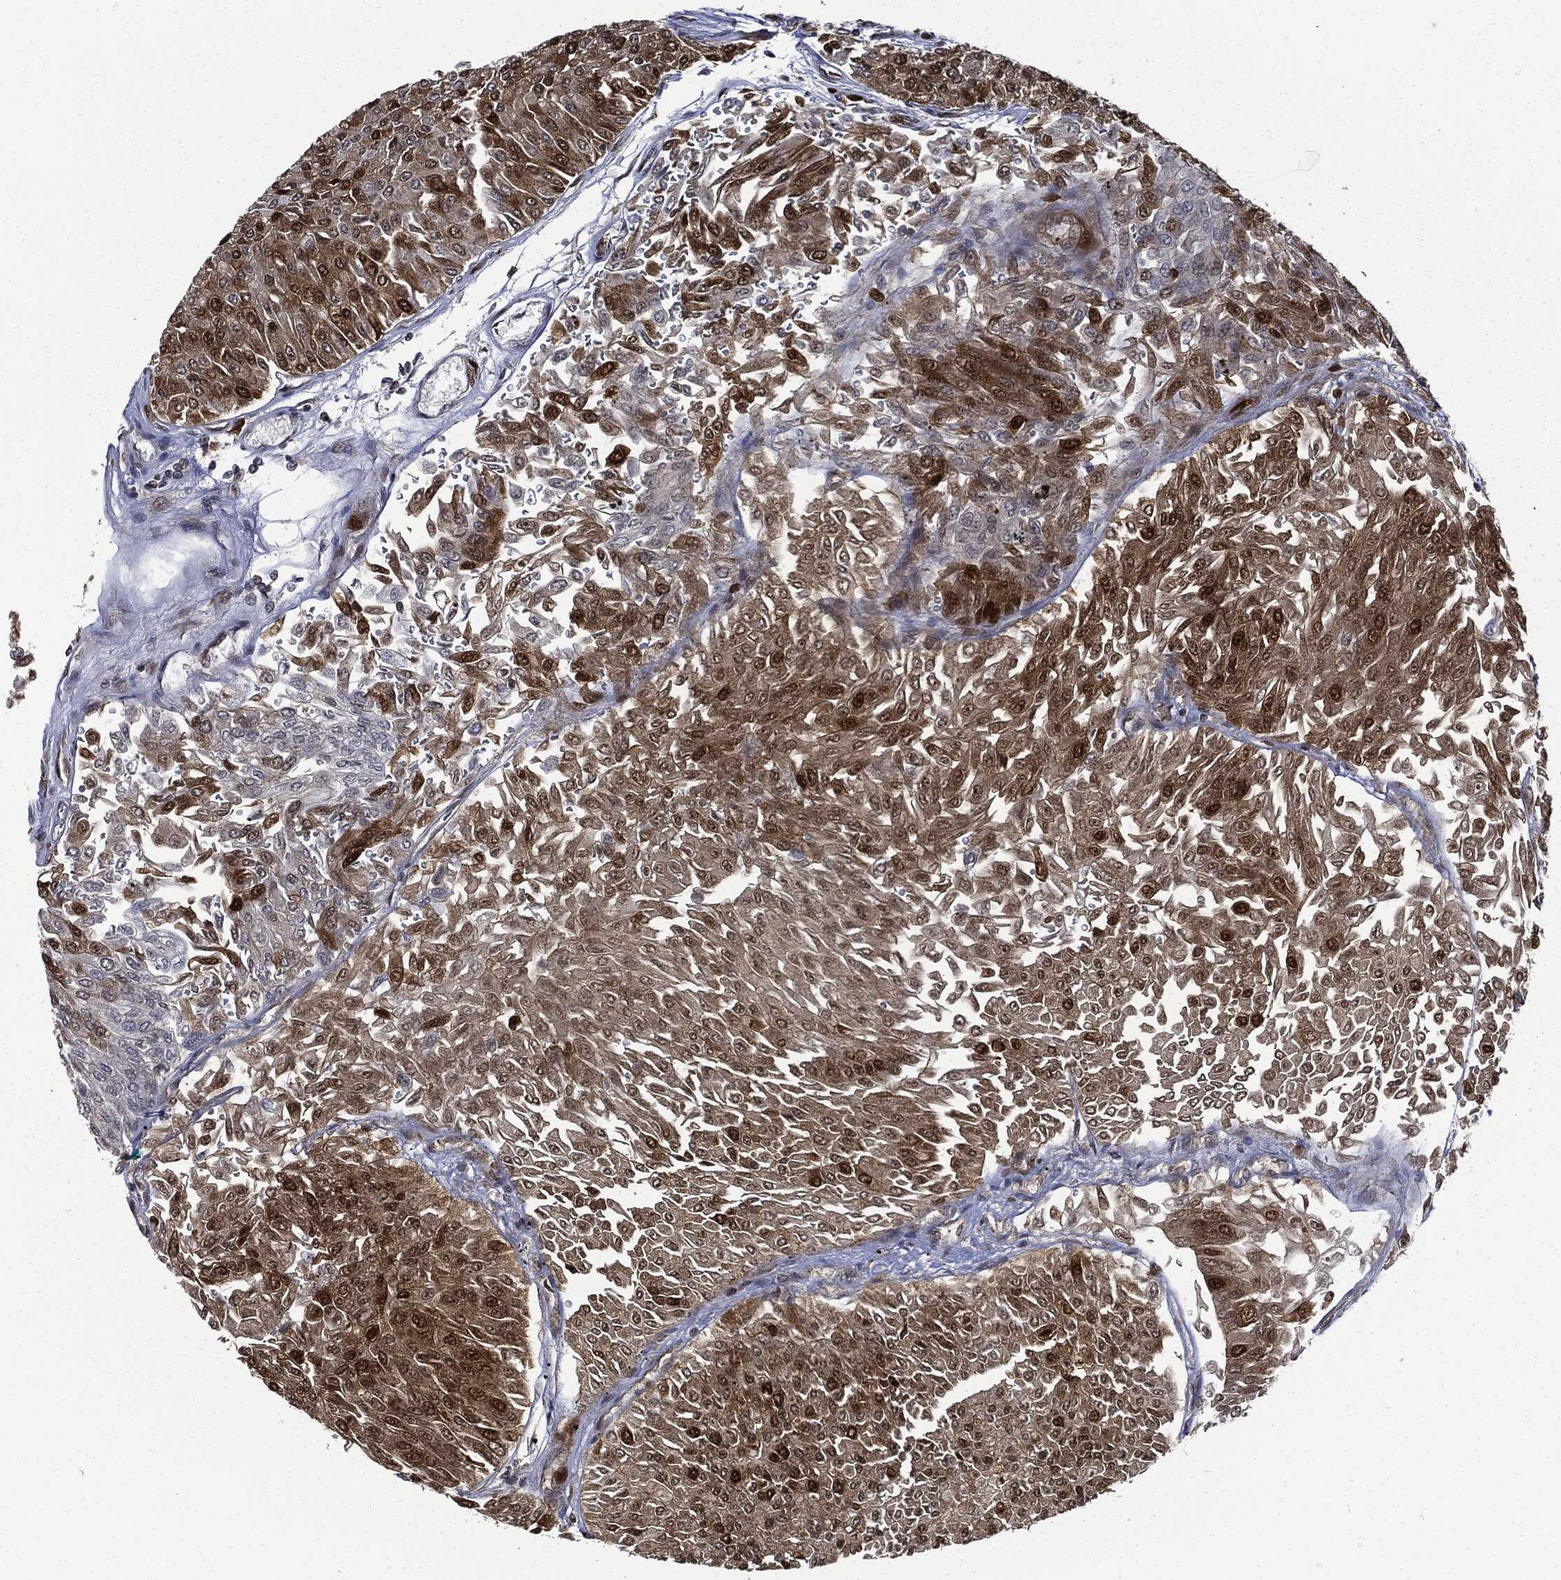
{"staining": {"intensity": "moderate", "quantity": "<25%", "location": "cytoplasmic/membranous,nuclear"}, "tissue": "urothelial cancer", "cell_type": "Tumor cells", "image_type": "cancer", "snomed": [{"axis": "morphology", "description": "Urothelial carcinoma, Low grade"}, {"axis": "topography", "description": "Urinary bladder"}], "caption": "Immunohistochemistry (IHC) of urothelial carcinoma (low-grade) shows low levels of moderate cytoplasmic/membranous and nuclear positivity in approximately <25% of tumor cells.", "gene": "PCNA", "patient": {"sex": "male", "age": 67}}